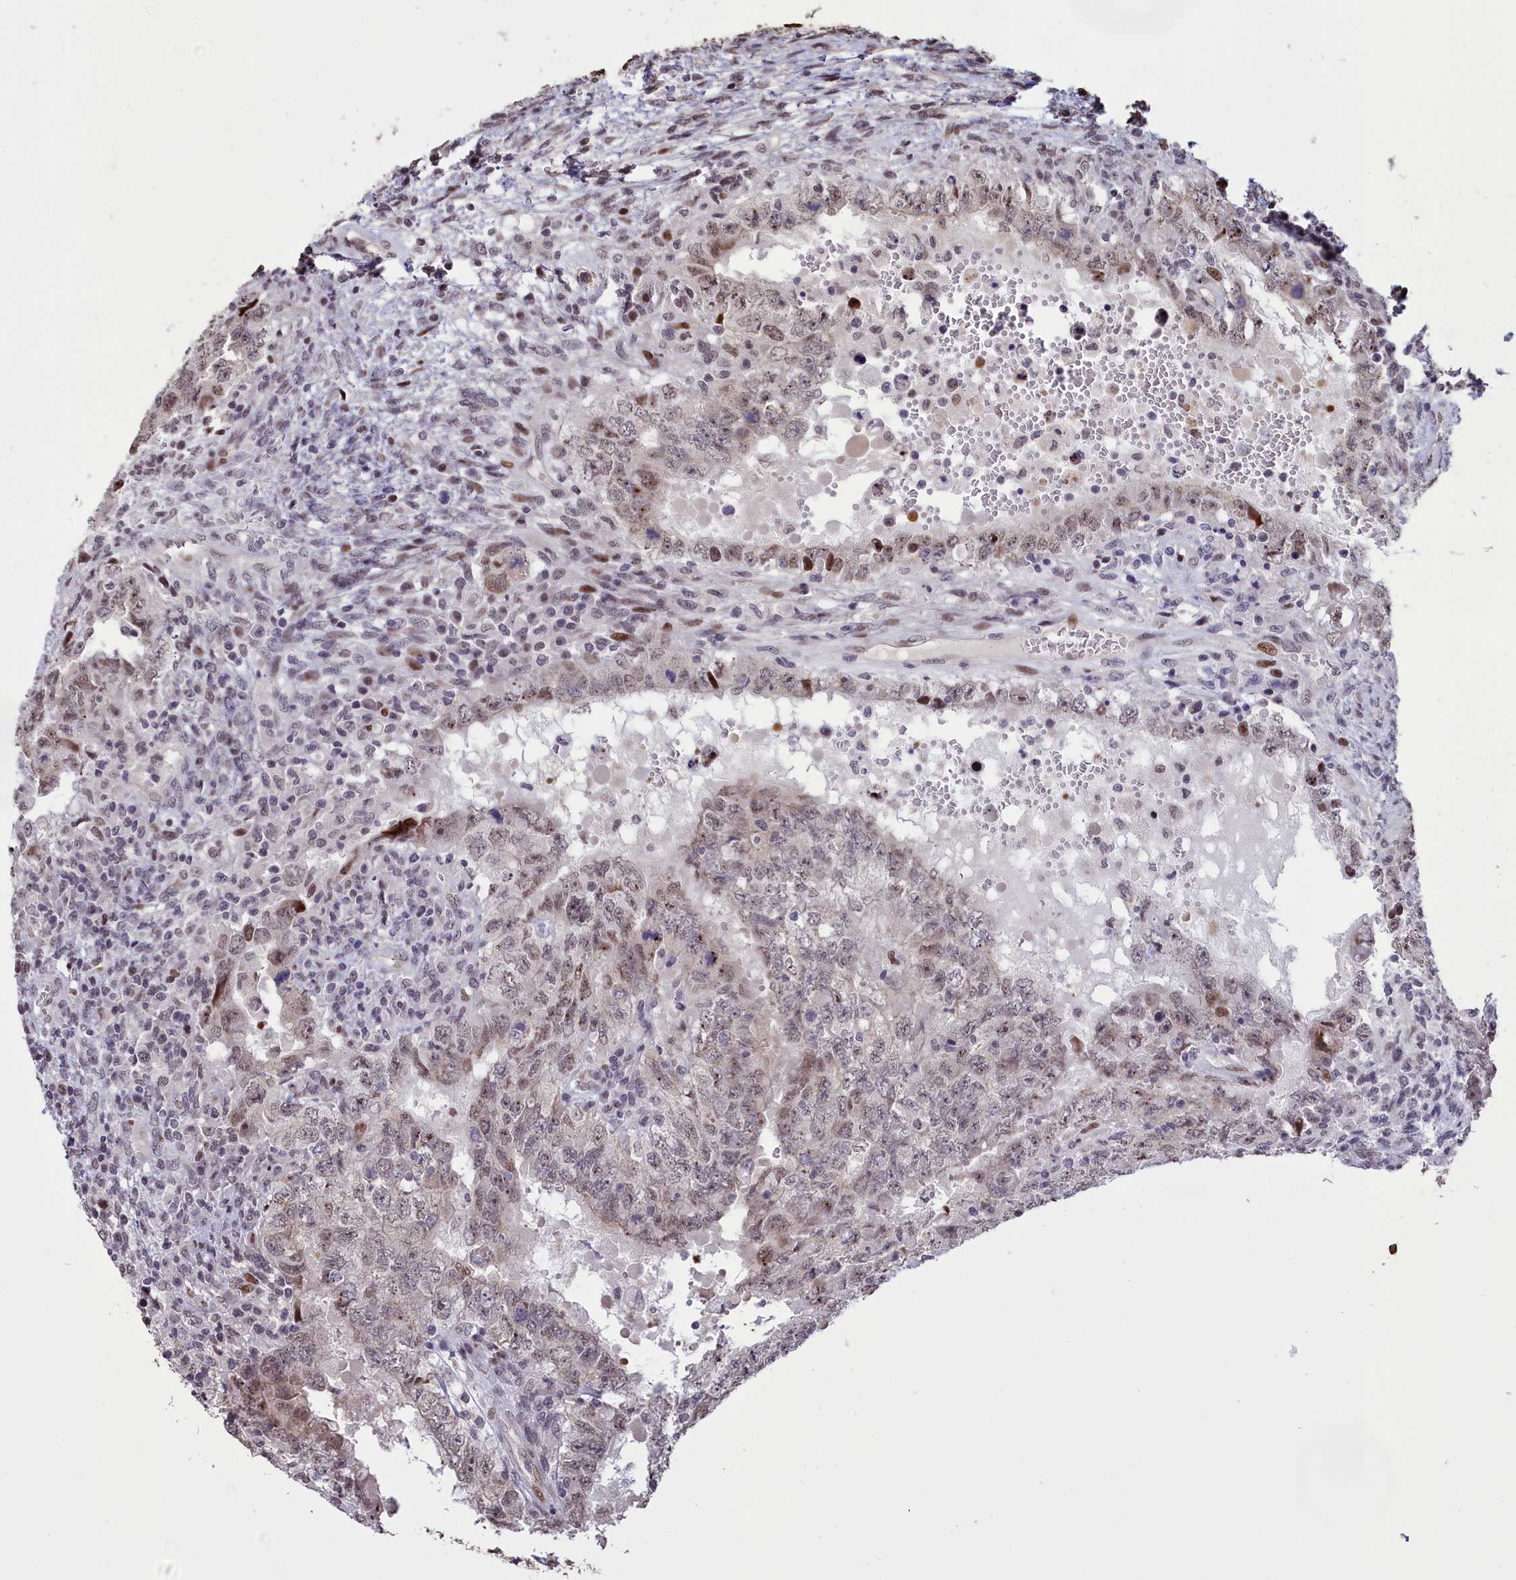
{"staining": {"intensity": "moderate", "quantity": "<25%", "location": "nuclear"}, "tissue": "testis cancer", "cell_type": "Tumor cells", "image_type": "cancer", "snomed": [{"axis": "morphology", "description": "Carcinoma, Embryonal, NOS"}, {"axis": "topography", "description": "Testis"}], "caption": "The immunohistochemical stain shows moderate nuclear staining in tumor cells of embryonal carcinoma (testis) tissue. (Brightfield microscopy of DAB IHC at high magnification).", "gene": "RELB", "patient": {"sex": "male", "age": 26}}